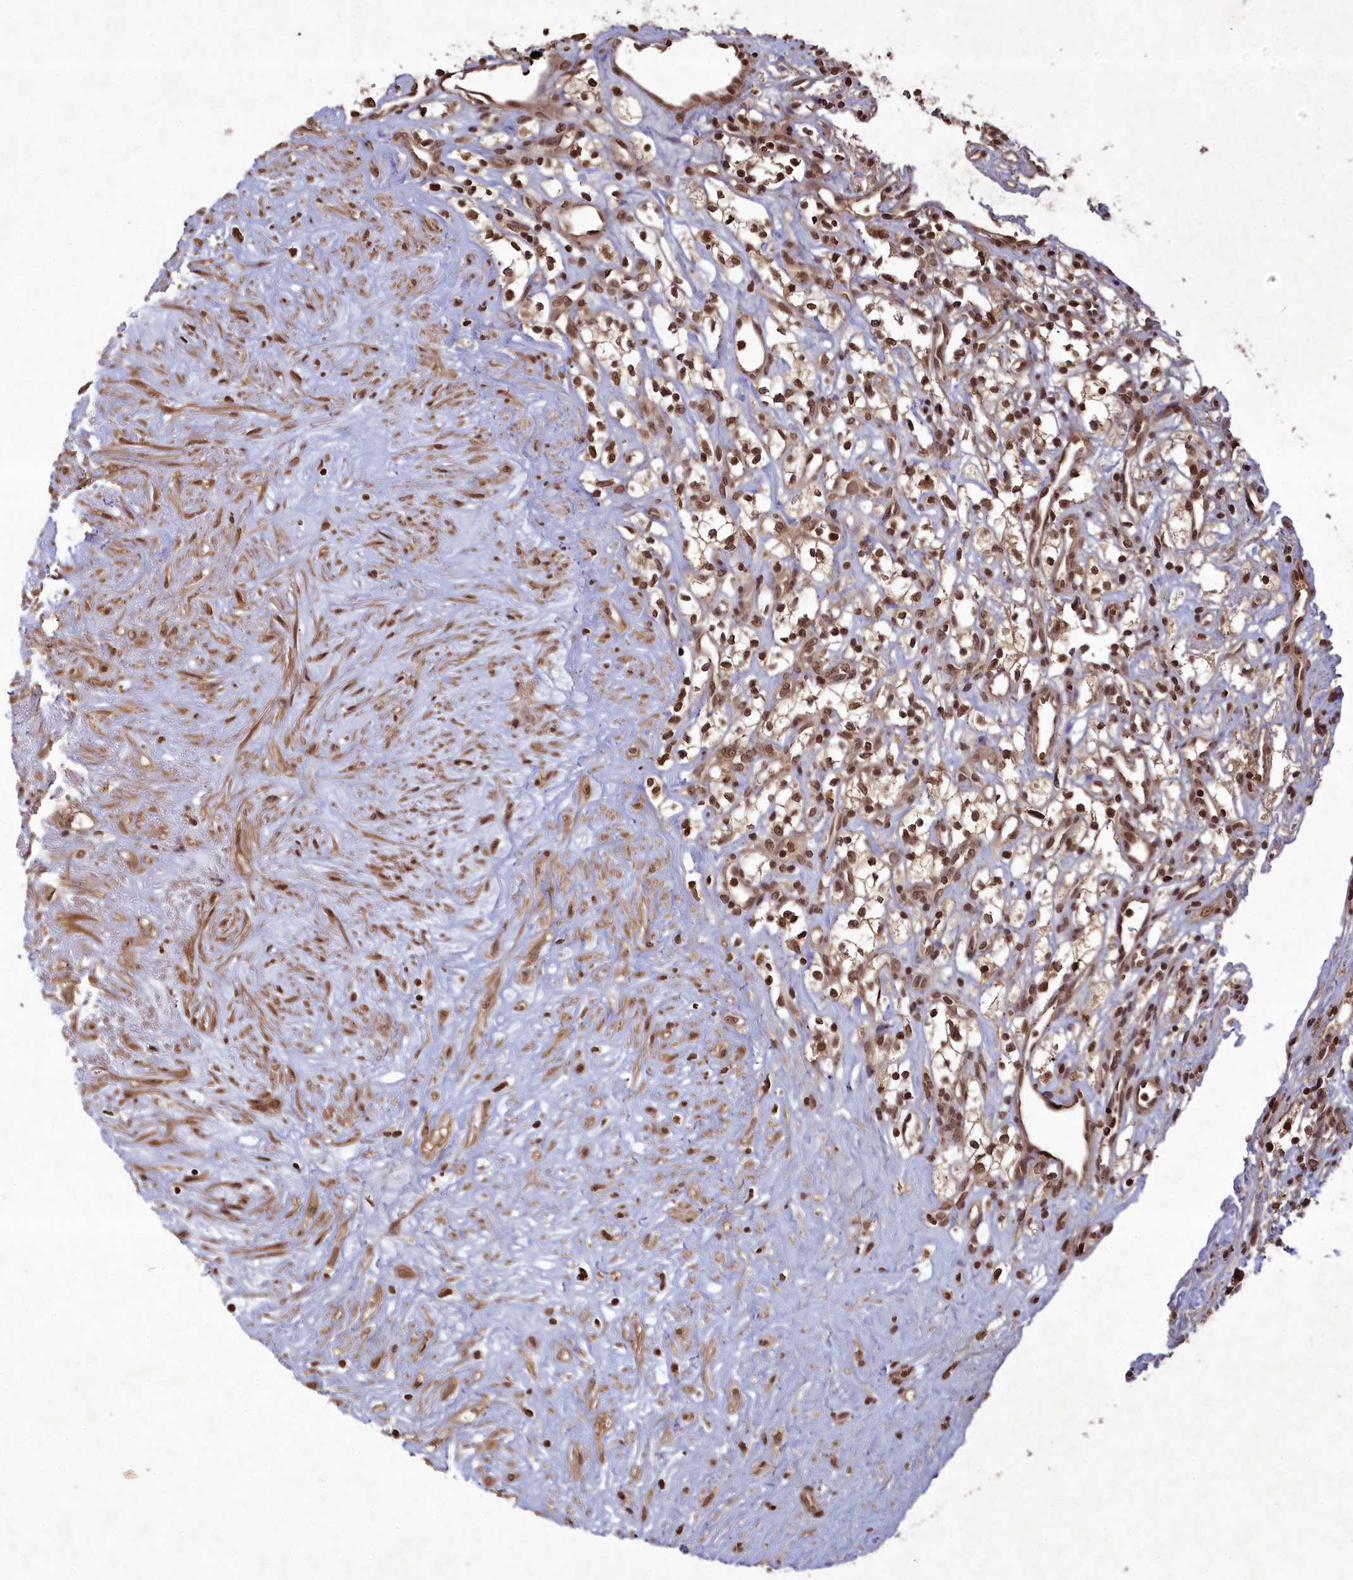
{"staining": {"intensity": "moderate", "quantity": ">75%", "location": "nuclear"}, "tissue": "renal cancer", "cell_type": "Tumor cells", "image_type": "cancer", "snomed": [{"axis": "morphology", "description": "Adenocarcinoma, NOS"}, {"axis": "topography", "description": "Kidney"}], "caption": "DAB (3,3'-diaminobenzidine) immunohistochemical staining of adenocarcinoma (renal) shows moderate nuclear protein expression in about >75% of tumor cells. The protein is shown in brown color, while the nuclei are stained blue.", "gene": "SRMS", "patient": {"sex": "male", "age": 59}}